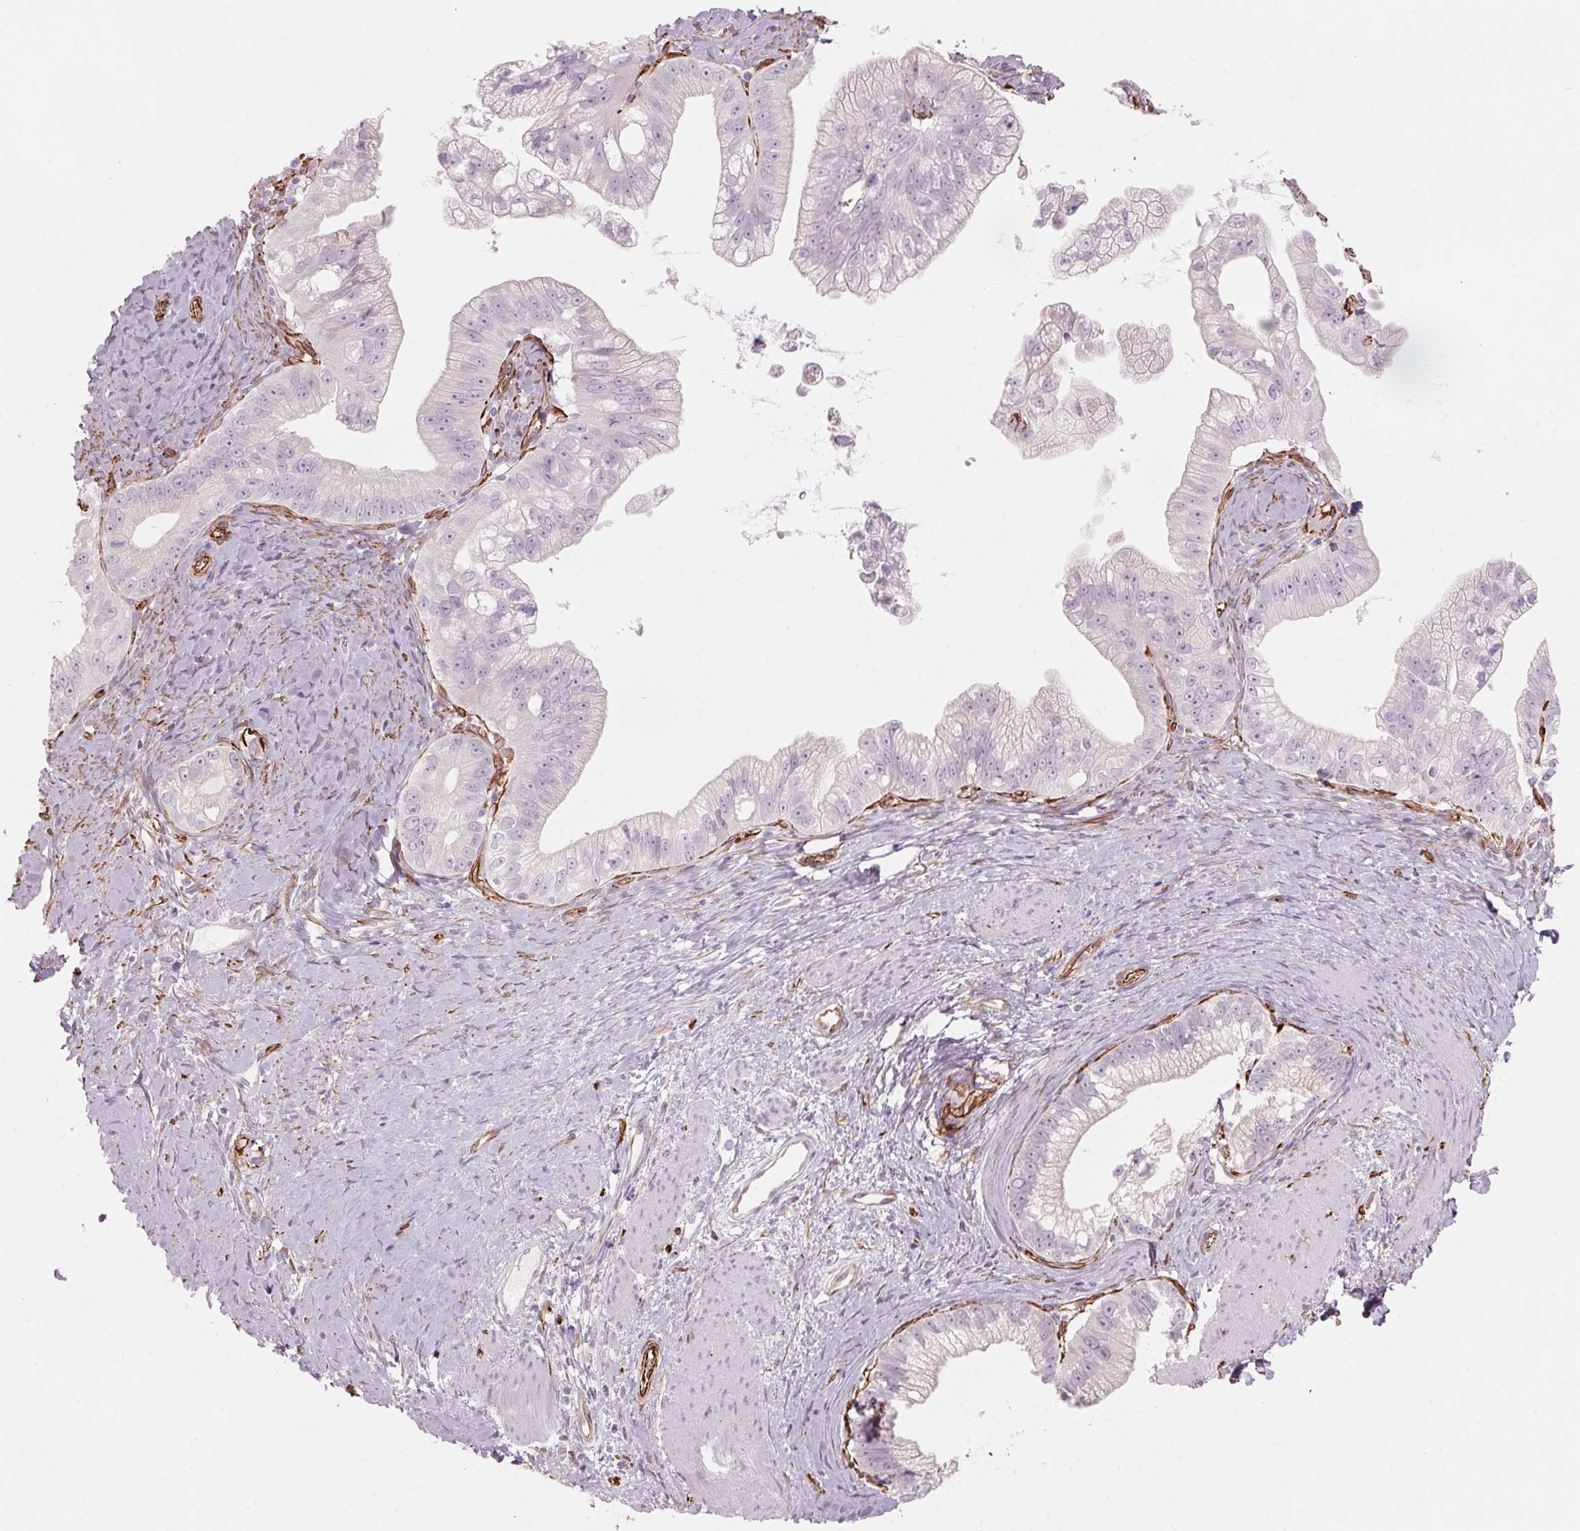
{"staining": {"intensity": "negative", "quantity": "none", "location": "none"}, "tissue": "pancreatic cancer", "cell_type": "Tumor cells", "image_type": "cancer", "snomed": [{"axis": "morphology", "description": "Adenocarcinoma, NOS"}, {"axis": "topography", "description": "Pancreas"}], "caption": "Photomicrograph shows no significant protein staining in tumor cells of pancreatic adenocarcinoma.", "gene": "CLPS", "patient": {"sex": "male", "age": 70}}